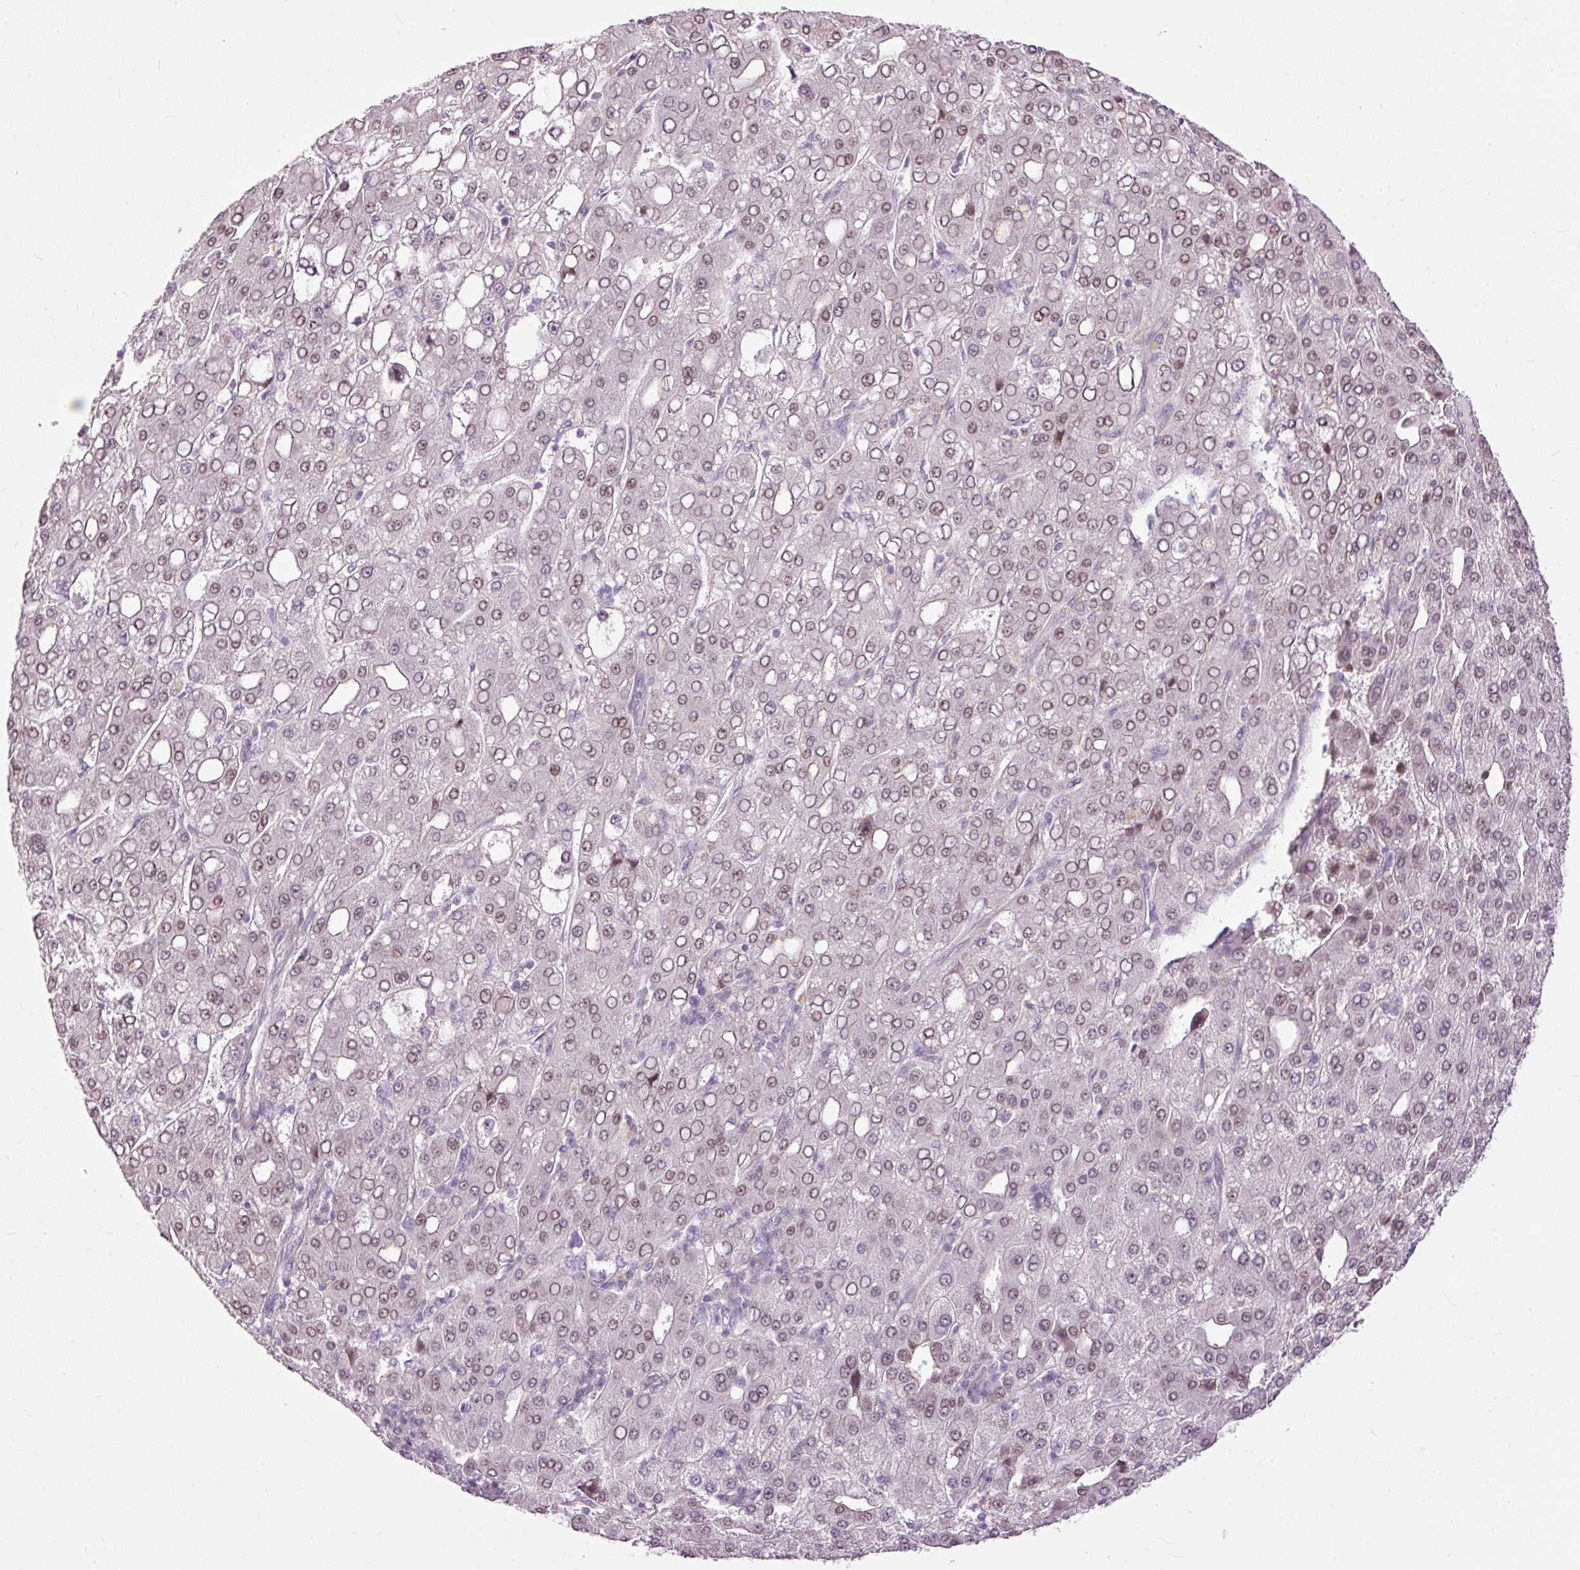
{"staining": {"intensity": "moderate", "quantity": "25%-75%", "location": "nuclear"}, "tissue": "liver cancer", "cell_type": "Tumor cells", "image_type": "cancer", "snomed": [{"axis": "morphology", "description": "Carcinoma, Hepatocellular, NOS"}, {"axis": "topography", "description": "Liver"}], "caption": "This is an image of immunohistochemistry (IHC) staining of liver hepatocellular carcinoma, which shows moderate positivity in the nuclear of tumor cells.", "gene": "FCRL4", "patient": {"sex": "male", "age": 65}}